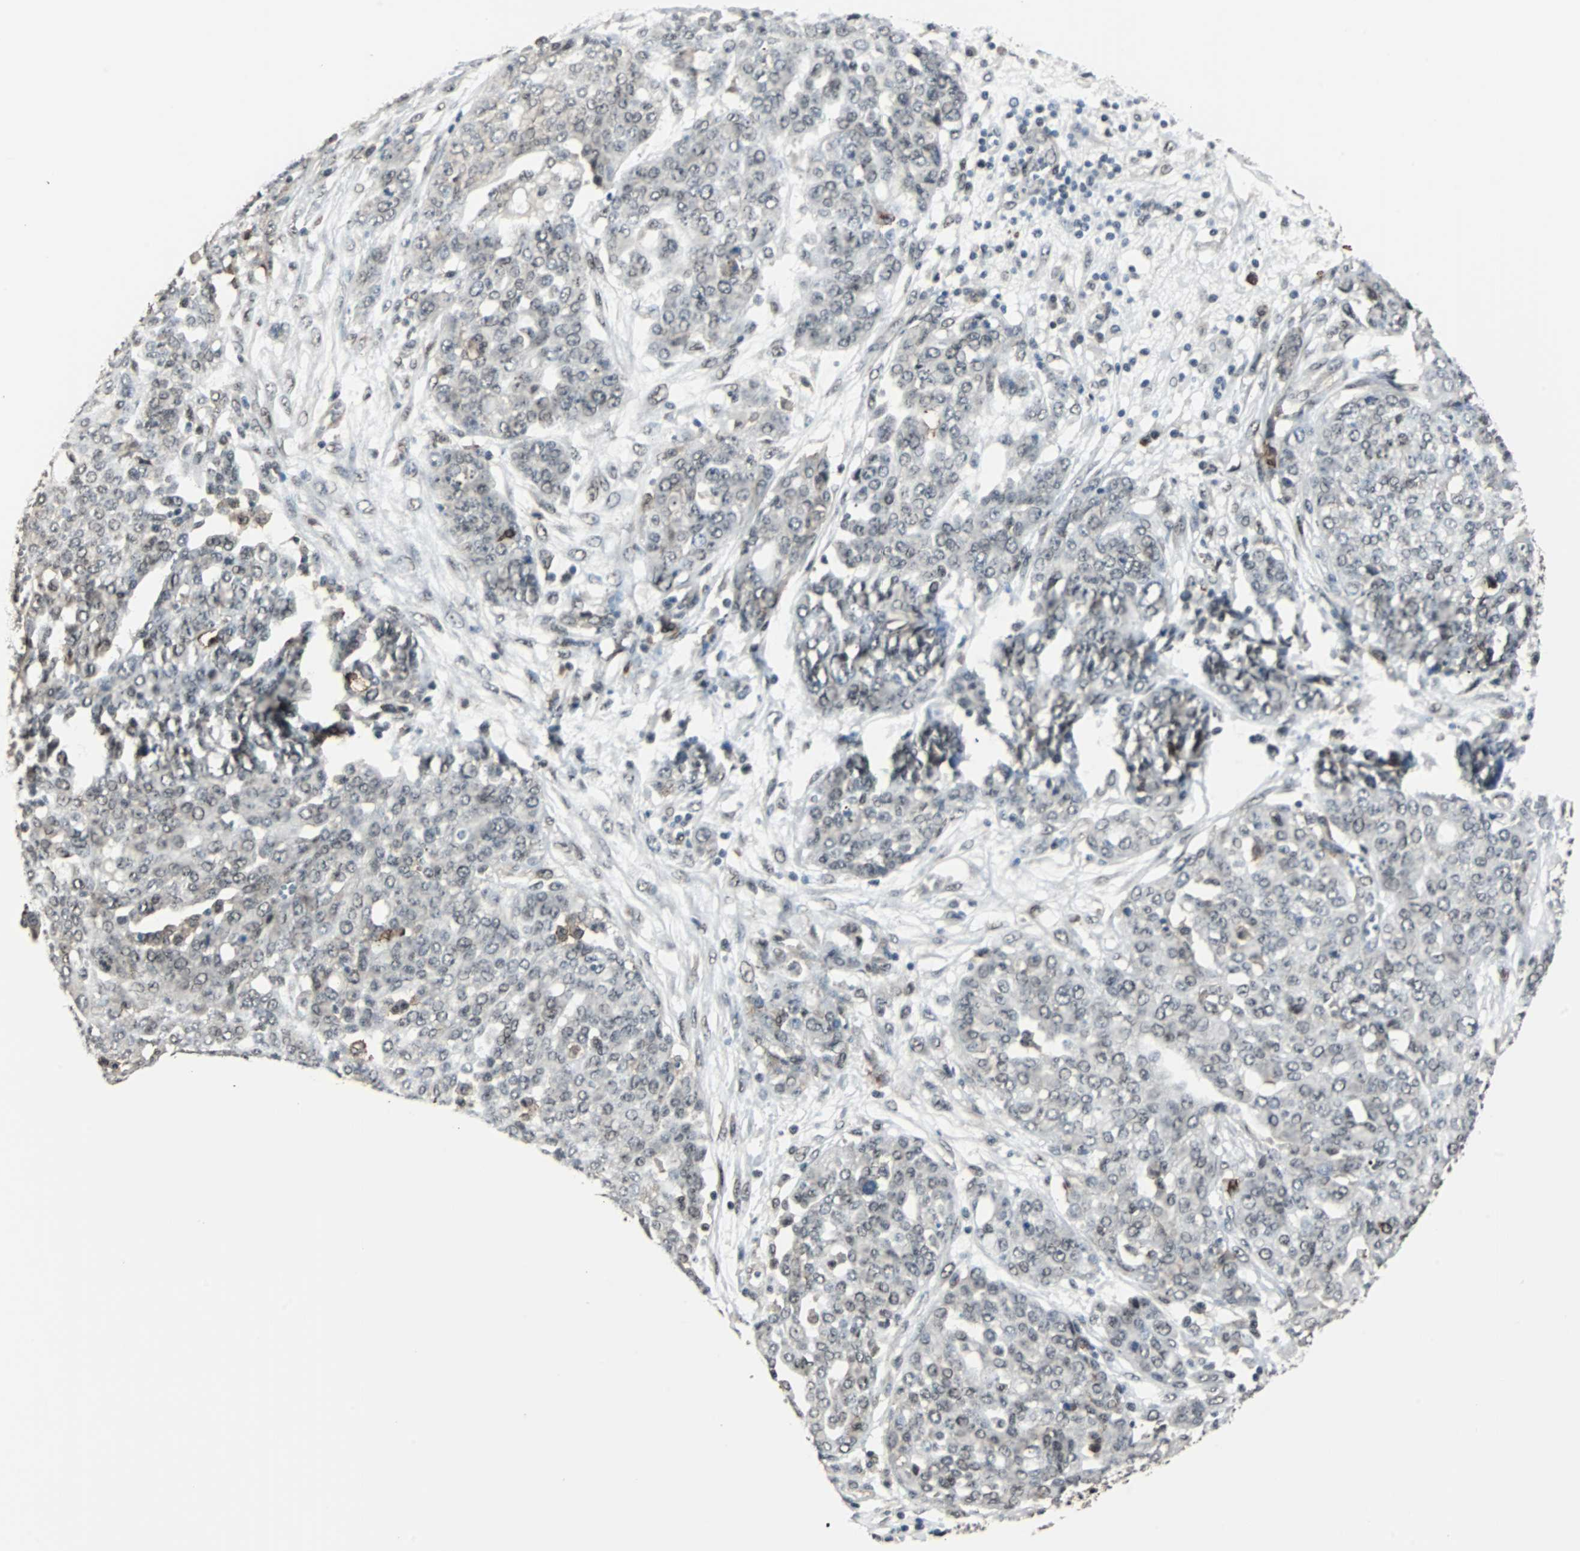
{"staining": {"intensity": "negative", "quantity": "none", "location": "none"}, "tissue": "ovarian cancer", "cell_type": "Tumor cells", "image_type": "cancer", "snomed": [{"axis": "morphology", "description": "Cystadenocarcinoma, serous, NOS"}, {"axis": "topography", "description": "Soft tissue"}, {"axis": "topography", "description": "Ovary"}], "caption": "An IHC histopathology image of ovarian cancer (serous cystadenocarcinoma) is shown. There is no staining in tumor cells of ovarian cancer (serous cystadenocarcinoma).", "gene": "MKX", "patient": {"sex": "female", "age": 57}}